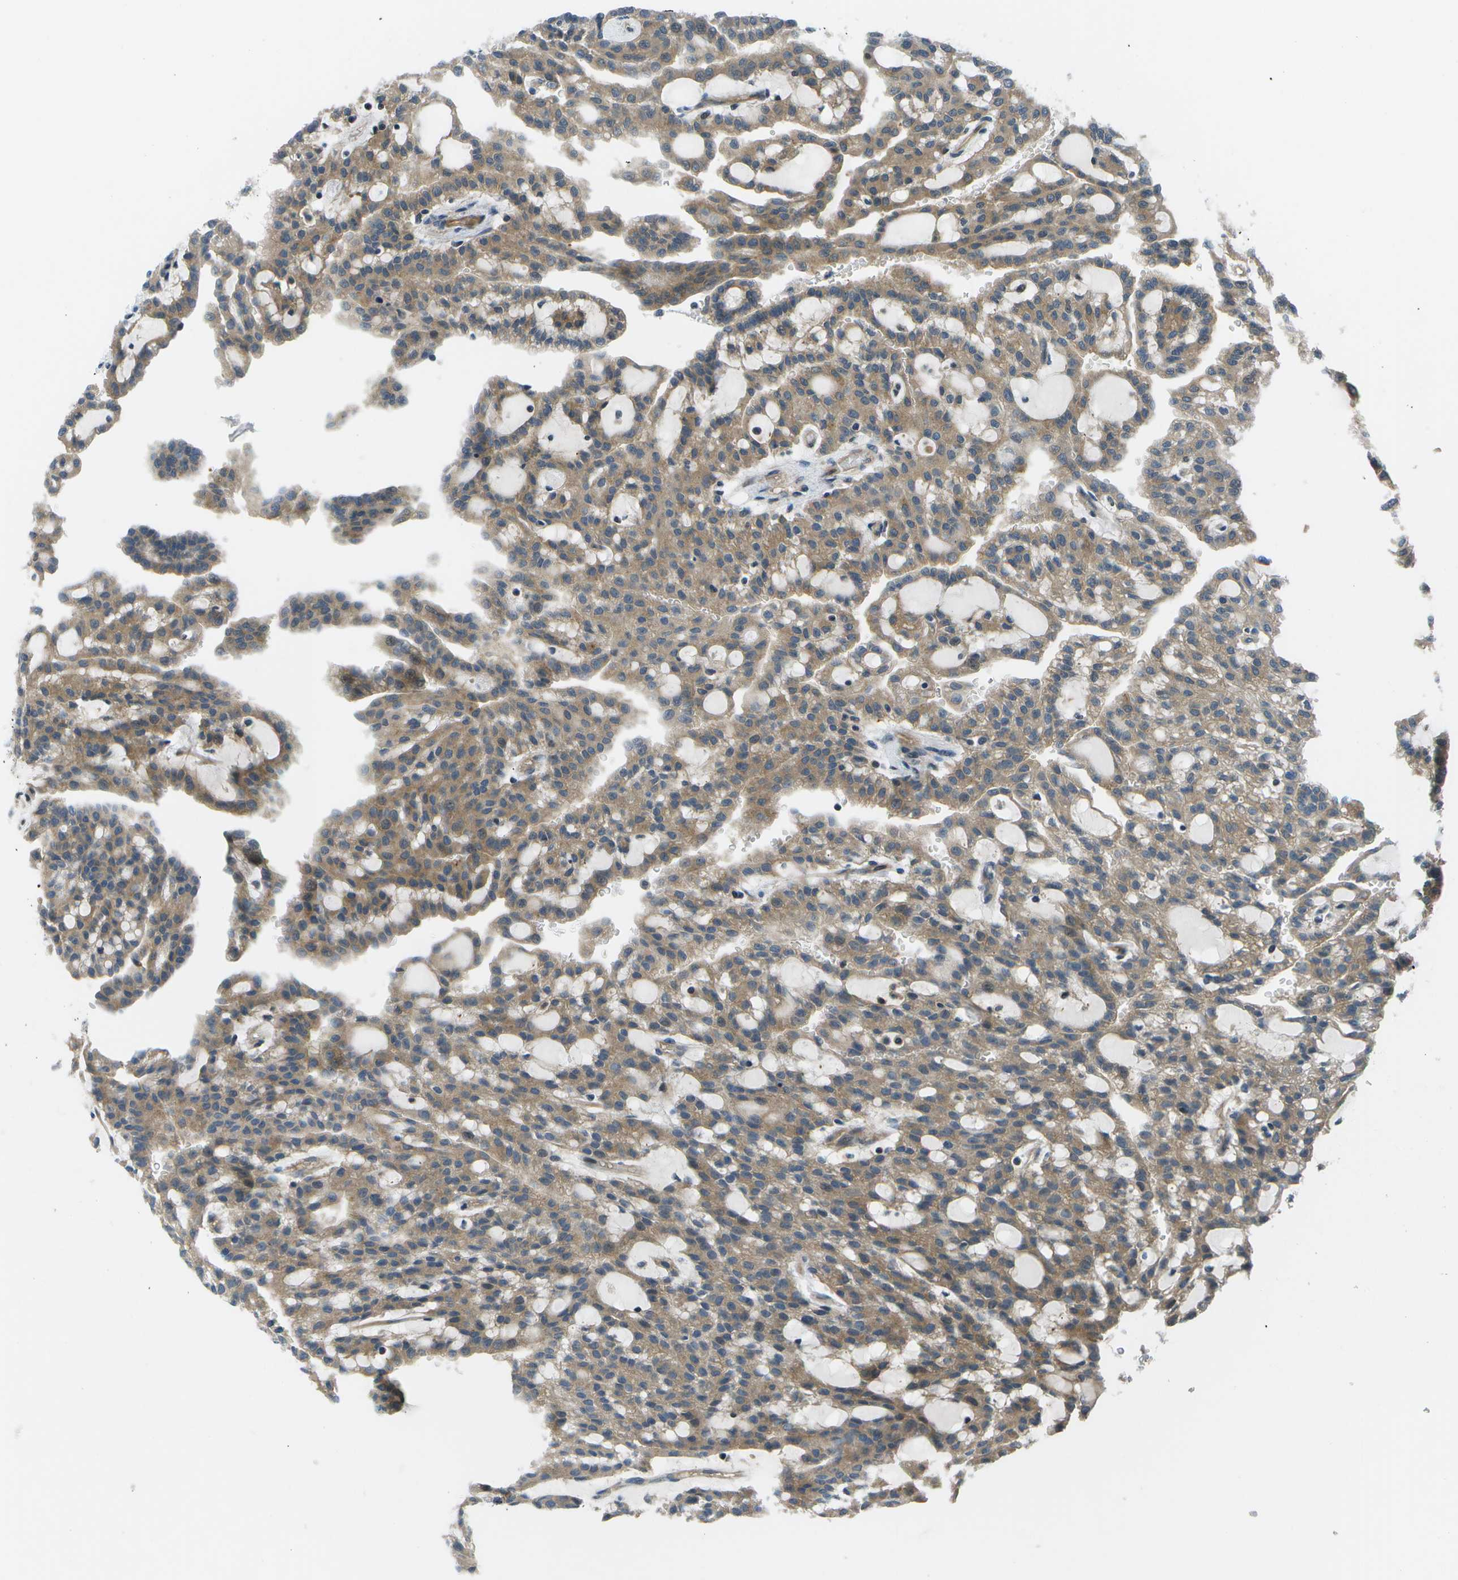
{"staining": {"intensity": "moderate", "quantity": ">75%", "location": "cytoplasmic/membranous"}, "tissue": "renal cancer", "cell_type": "Tumor cells", "image_type": "cancer", "snomed": [{"axis": "morphology", "description": "Adenocarcinoma, NOS"}, {"axis": "topography", "description": "Kidney"}], "caption": "A high-resolution photomicrograph shows IHC staining of renal adenocarcinoma, which demonstrates moderate cytoplasmic/membranous positivity in about >75% of tumor cells.", "gene": "ENPP5", "patient": {"sex": "male", "age": 63}}